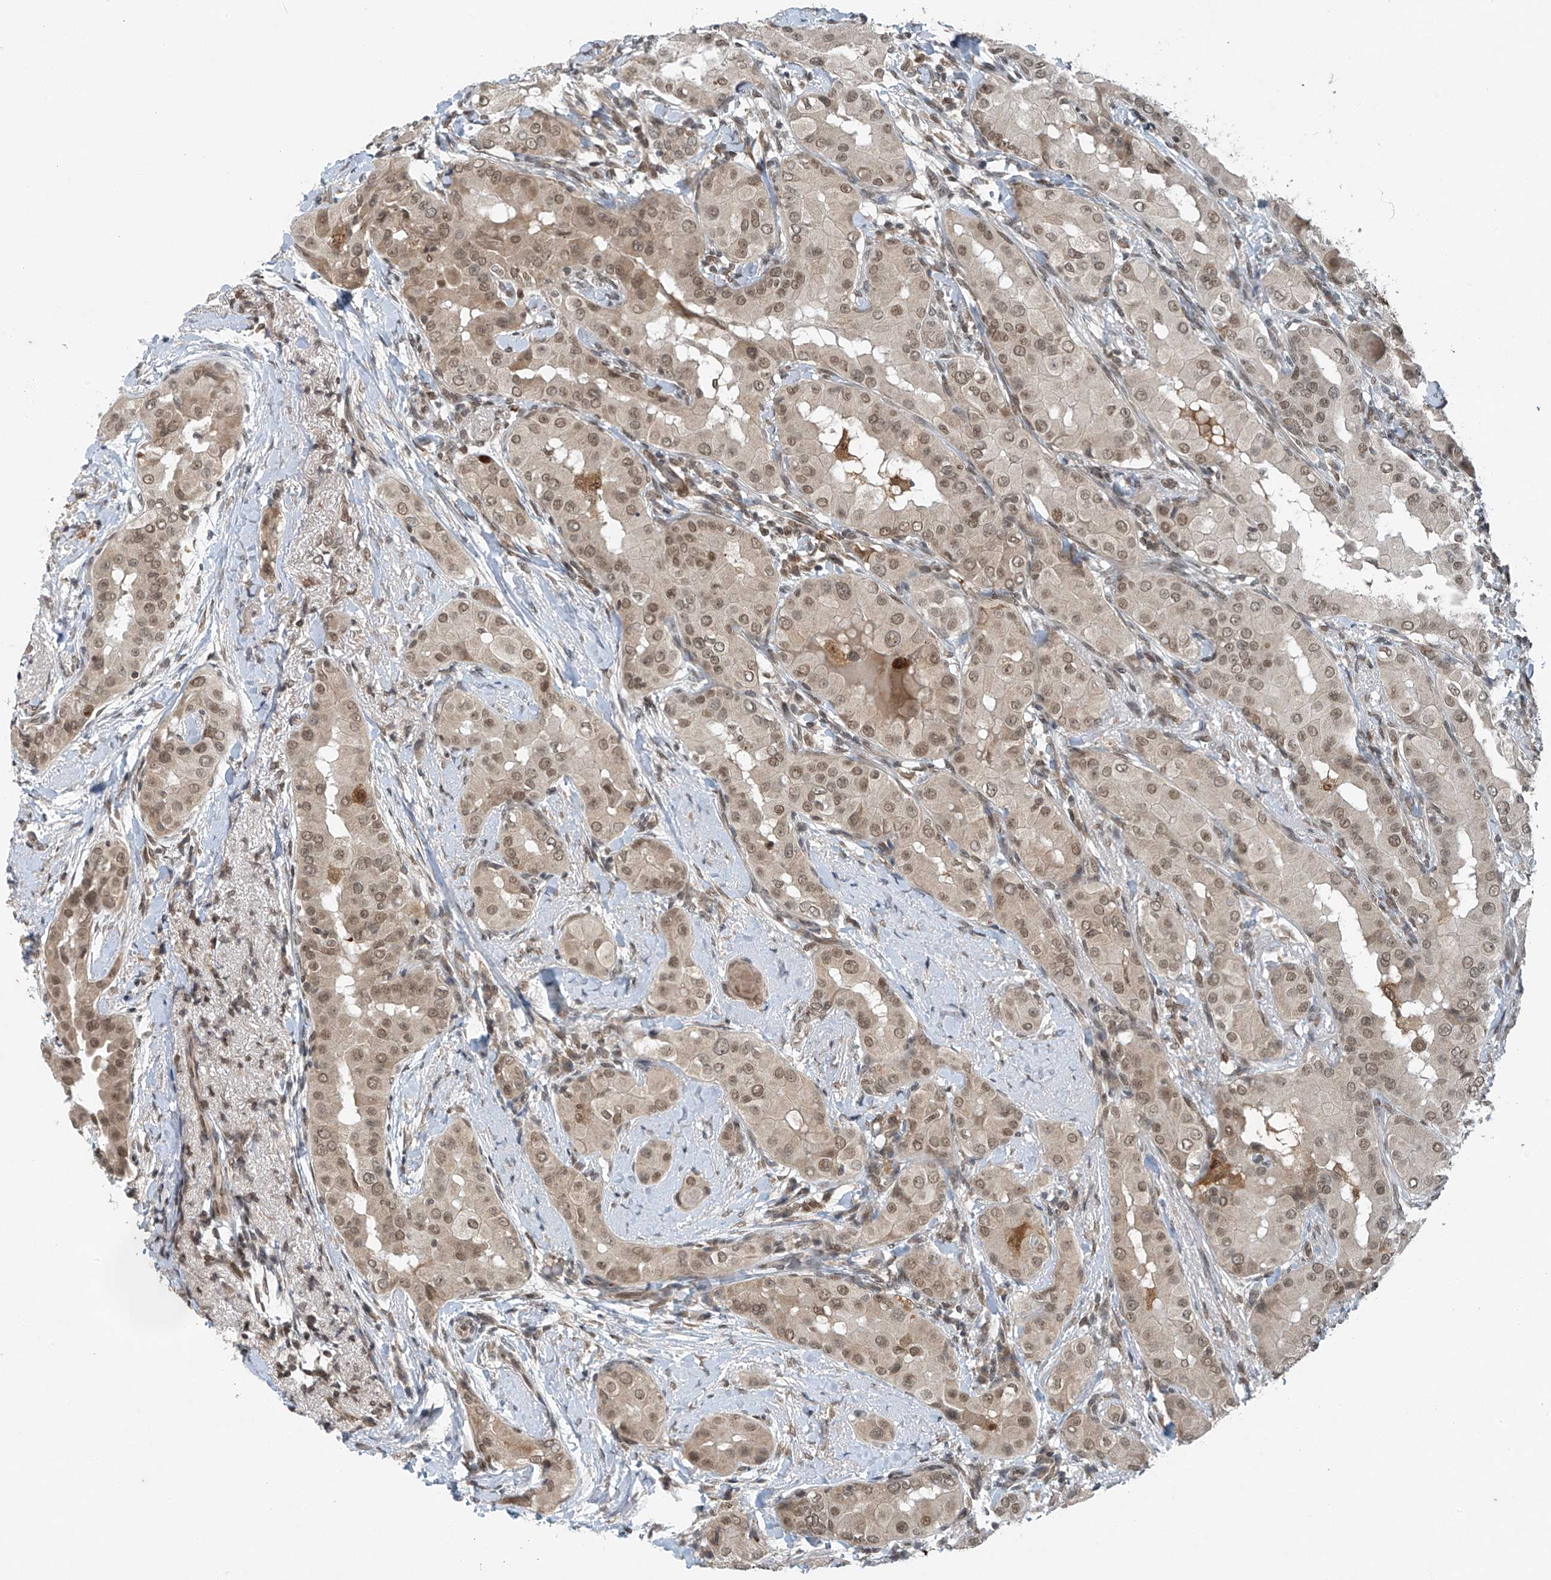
{"staining": {"intensity": "moderate", "quantity": ">75%", "location": "nuclear"}, "tissue": "thyroid cancer", "cell_type": "Tumor cells", "image_type": "cancer", "snomed": [{"axis": "morphology", "description": "Papillary adenocarcinoma, NOS"}, {"axis": "topography", "description": "Thyroid gland"}], "caption": "Protein analysis of thyroid papillary adenocarcinoma tissue exhibits moderate nuclear positivity in approximately >75% of tumor cells.", "gene": "TAF8", "patient": {"sex": "male", "age": 33}}